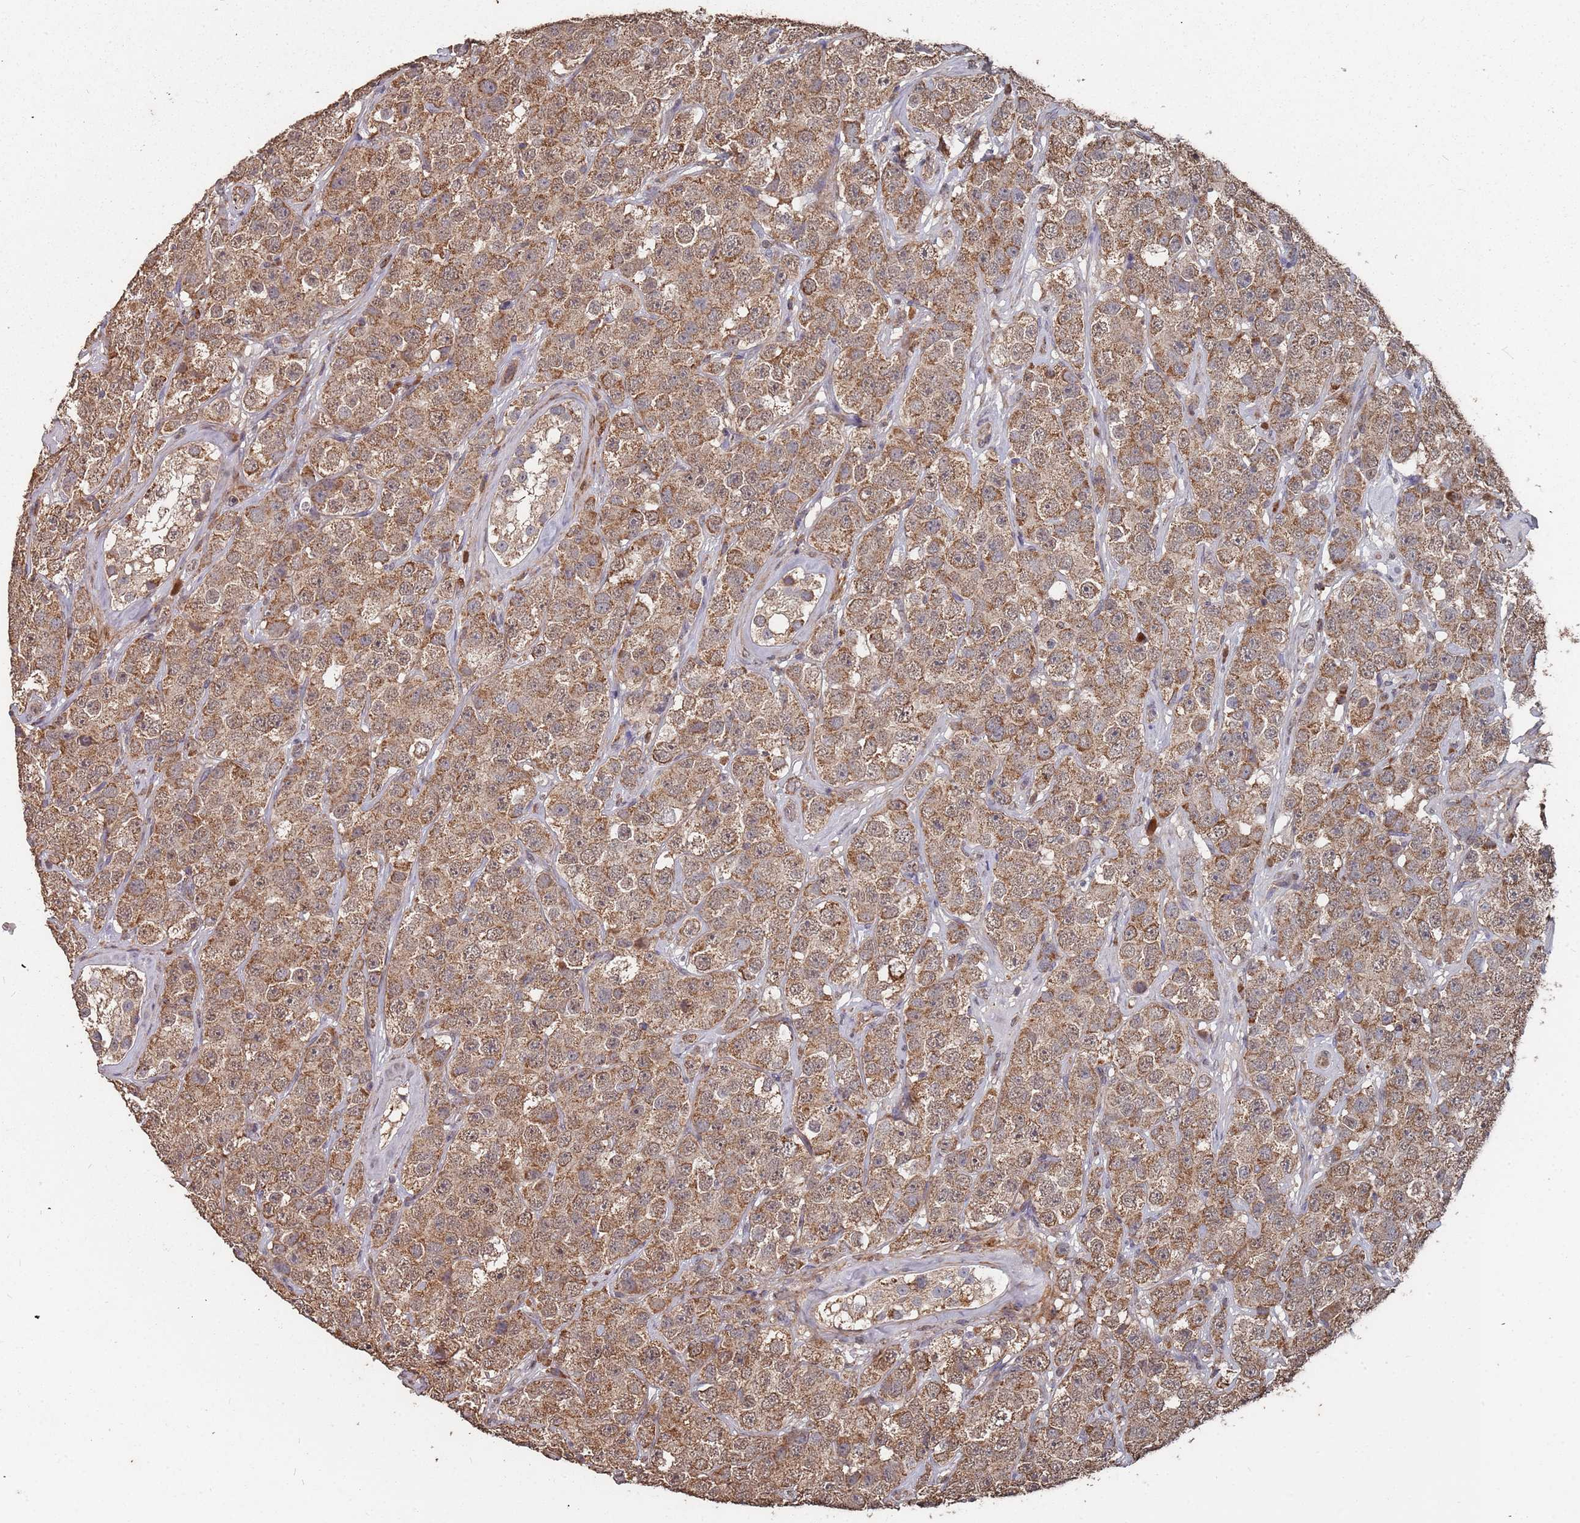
{"staining": {"intensity": "moderate", "quantity": ">75%", "location": "cytoplasmic/membranous"}, "tissue": "testis cancer", "cell_type": "Tumor cells", "image_type": "cancer", "snomed": [{"axis": "morphology", "description": "Seminoma, NOS"}, {"axis": "topography", "description": "Testis"}], "caption": "IHC of human testis cancer (seminoma) exhibits medium levels of moderate cytoplasmic/membranous staining in approximately >75% of tumor cells.", "gene": "PRORP", "patient": {"sex": "male", "age": 28}}